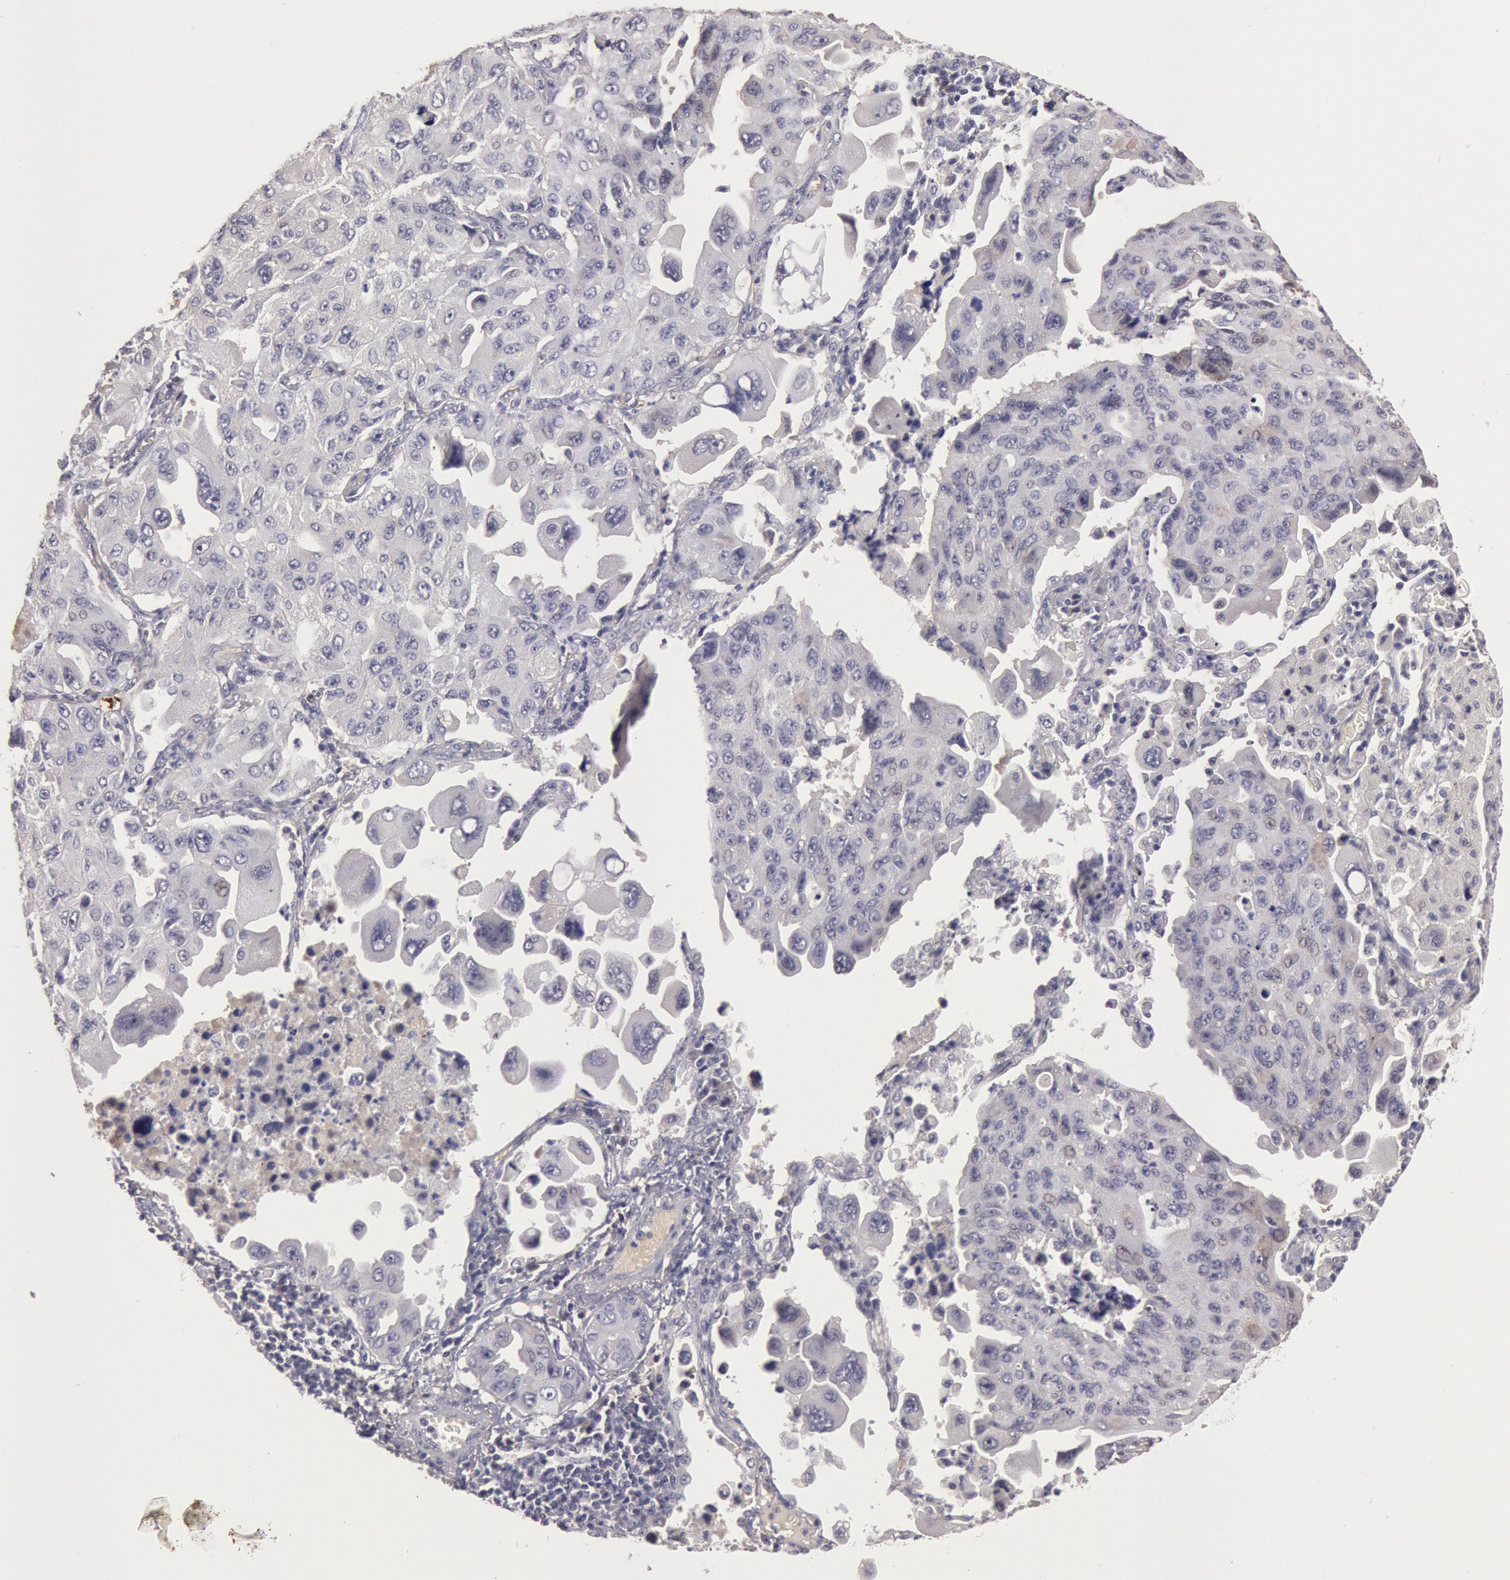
{"staining": {"intensity": "negative", "quantity": "none", "location": "none"}, "tissue": "lung cancer", "cell_type": "Tumor cells", "image_type": "cancer", "snomed": [{"axis": "morphology", "description": "Adenocarcinoma, NOS"}, {"axis": "topography", "description": "Lung"}], "caption": "Tumor cells show no significant staining in adenocarcinoma (lung).", "gene": "C1R", "patient": {"sex": "male", "age": 64}}